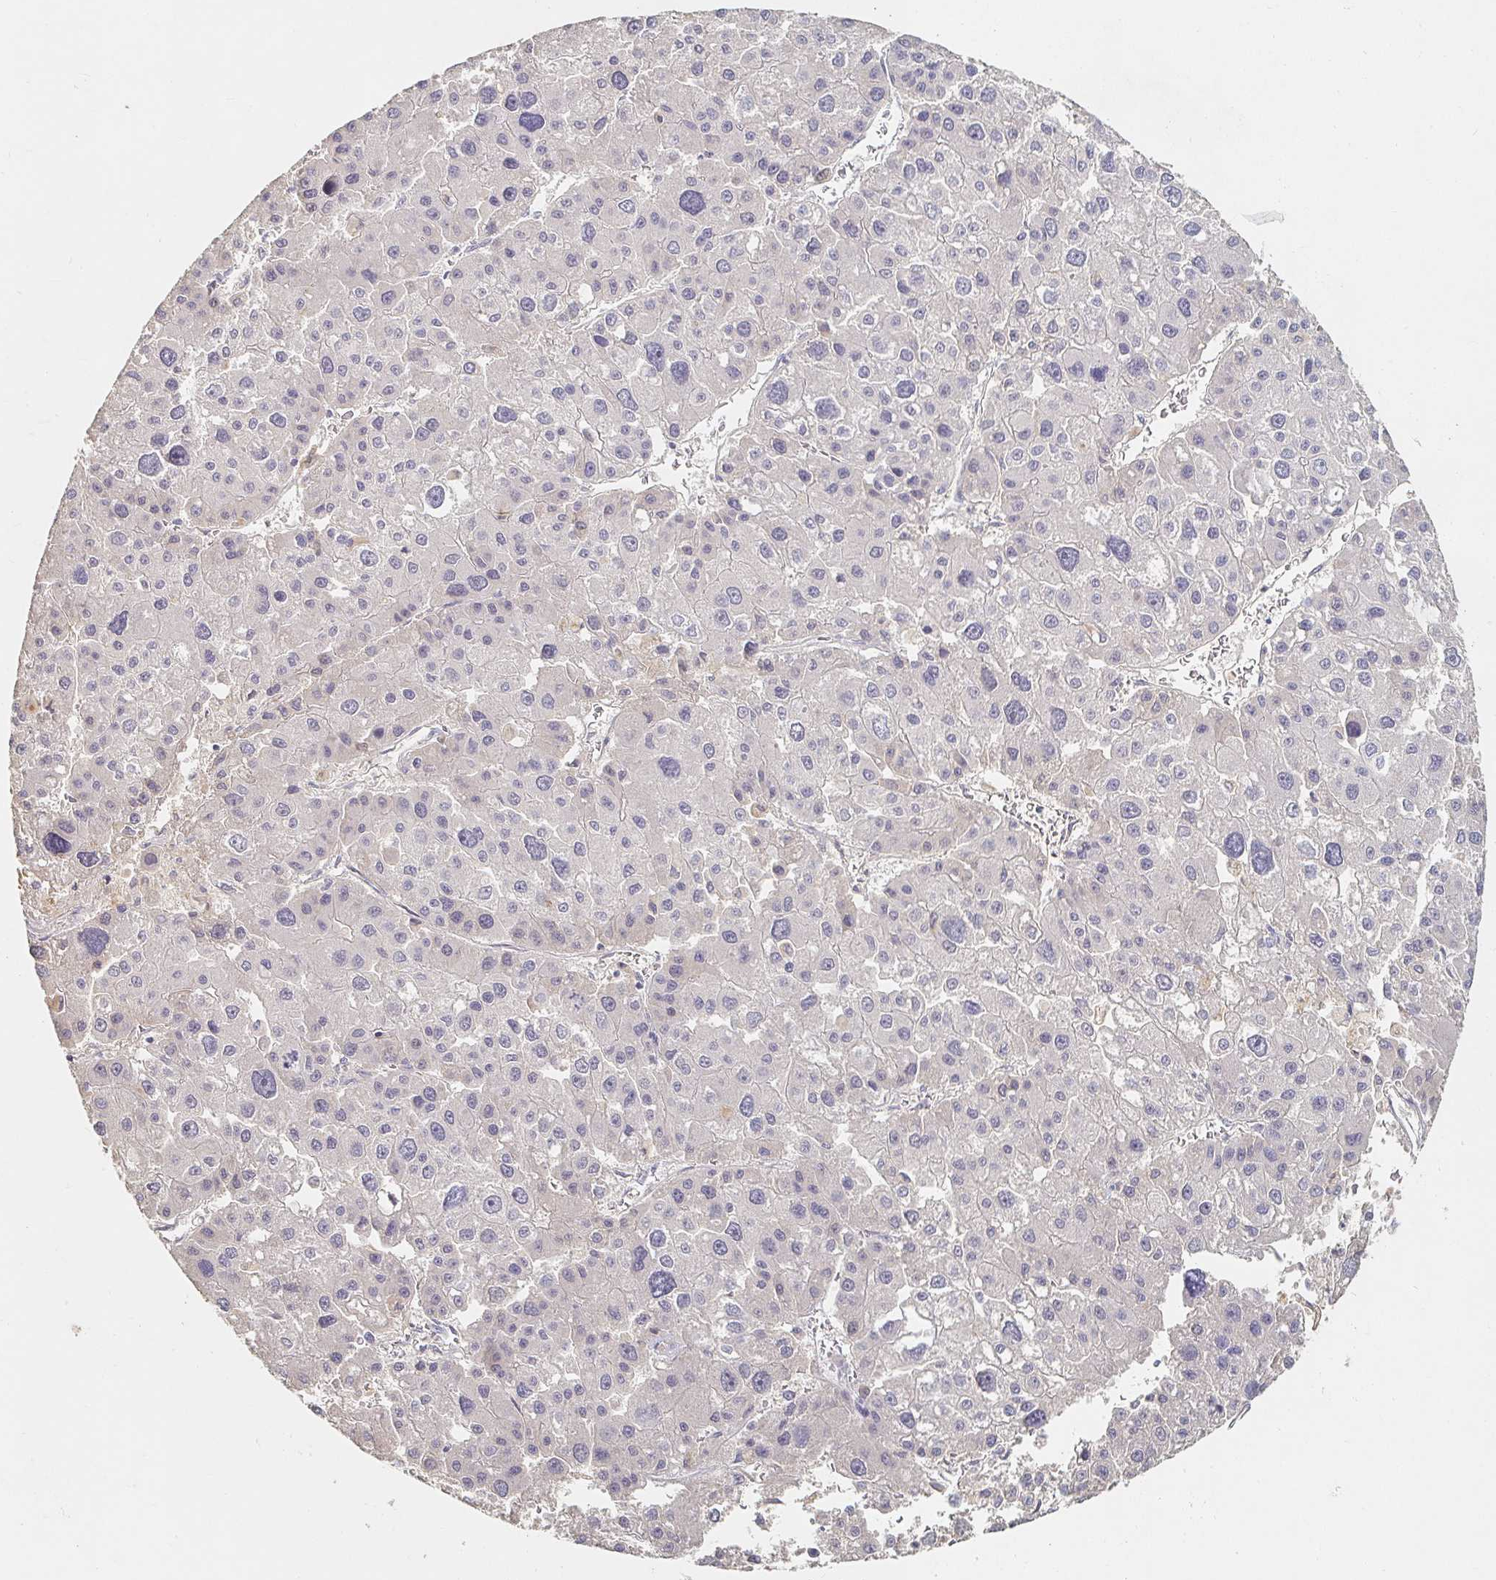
{"staining": {"intensity": "negative", "quantity": "none", "location": "none"}, "tissue": "liver cancer", "cell_type": "Tumor cells", "image_type": "cancer", "snomed": [{"axis": "morphology", "description": "Carcinoma, Hepatocellular, NOS"}, {"axis": "topography", "description": "Liver"}], "caption": "Liver cancer (hepatocellular carcinoma) was stained to show a protein in brown. There is no significant expression in tumor cells. Brightfield microscopy of immunohistochemistry (IHC) stained with DAB (brown) and hematoxylin (blue), captured at high magnification.", "gene": "NME9", "patient": {"sex": "male", "age": 73}}